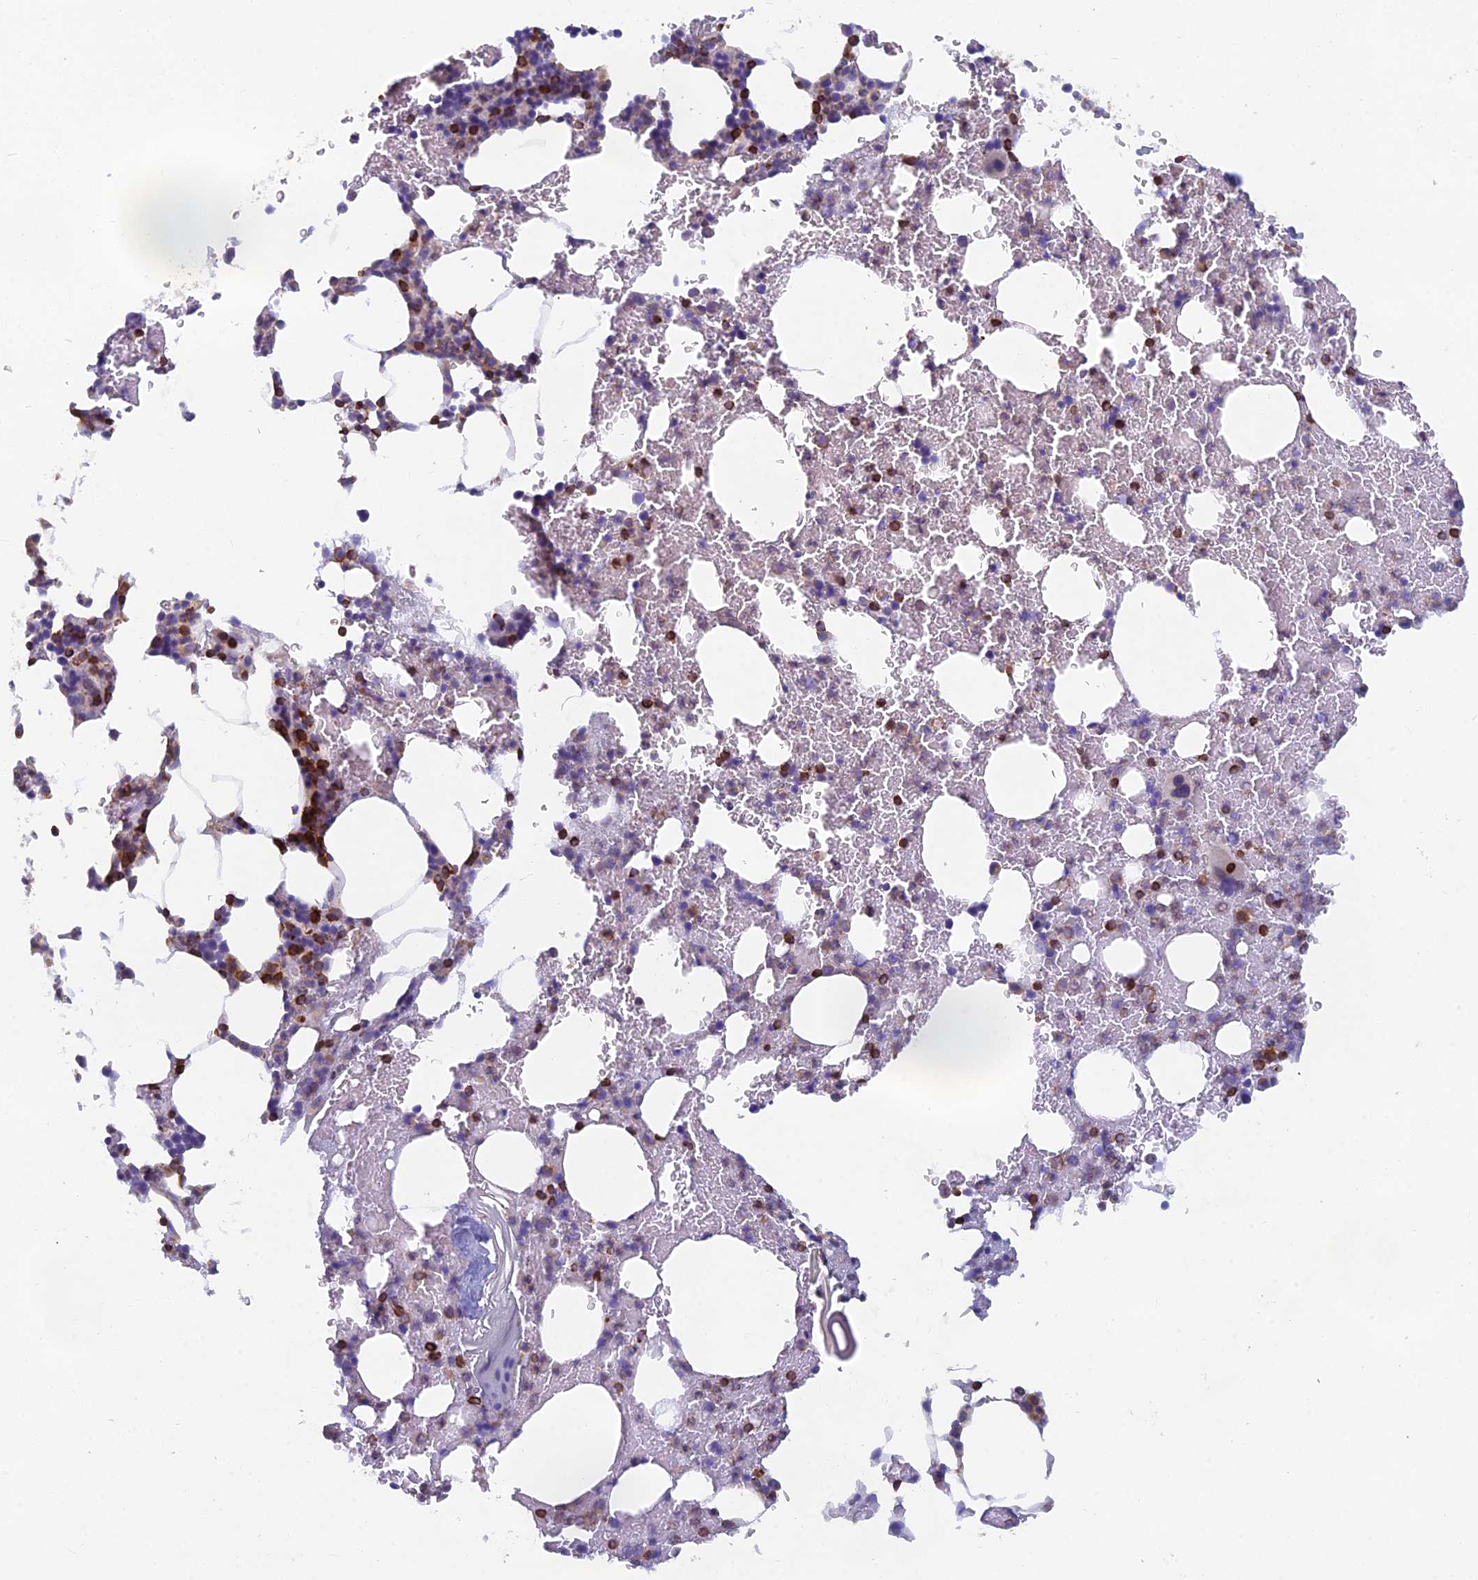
{"staining": {"intensity": "negative", "quantity": "none", "location": "none"}, "tissue": "bone marrow", "cell_type": "Hematopoietic cells", "image_type": "normal", "snomed": [{"axis": "morphology", "description": "Normal tissue, NOS"}, {"axis": "morphology", "description": "Inflammation, NOS"}, {"axis": "topography", "description": "Bone marrow"}], "caption": "Bone marrow stained for a protein using immunohistochemistry (IHC) reveals no positivity hematopoietic cells.", "gene": "ABI3BP", "patient": {"sex": "male", "age": 41}}